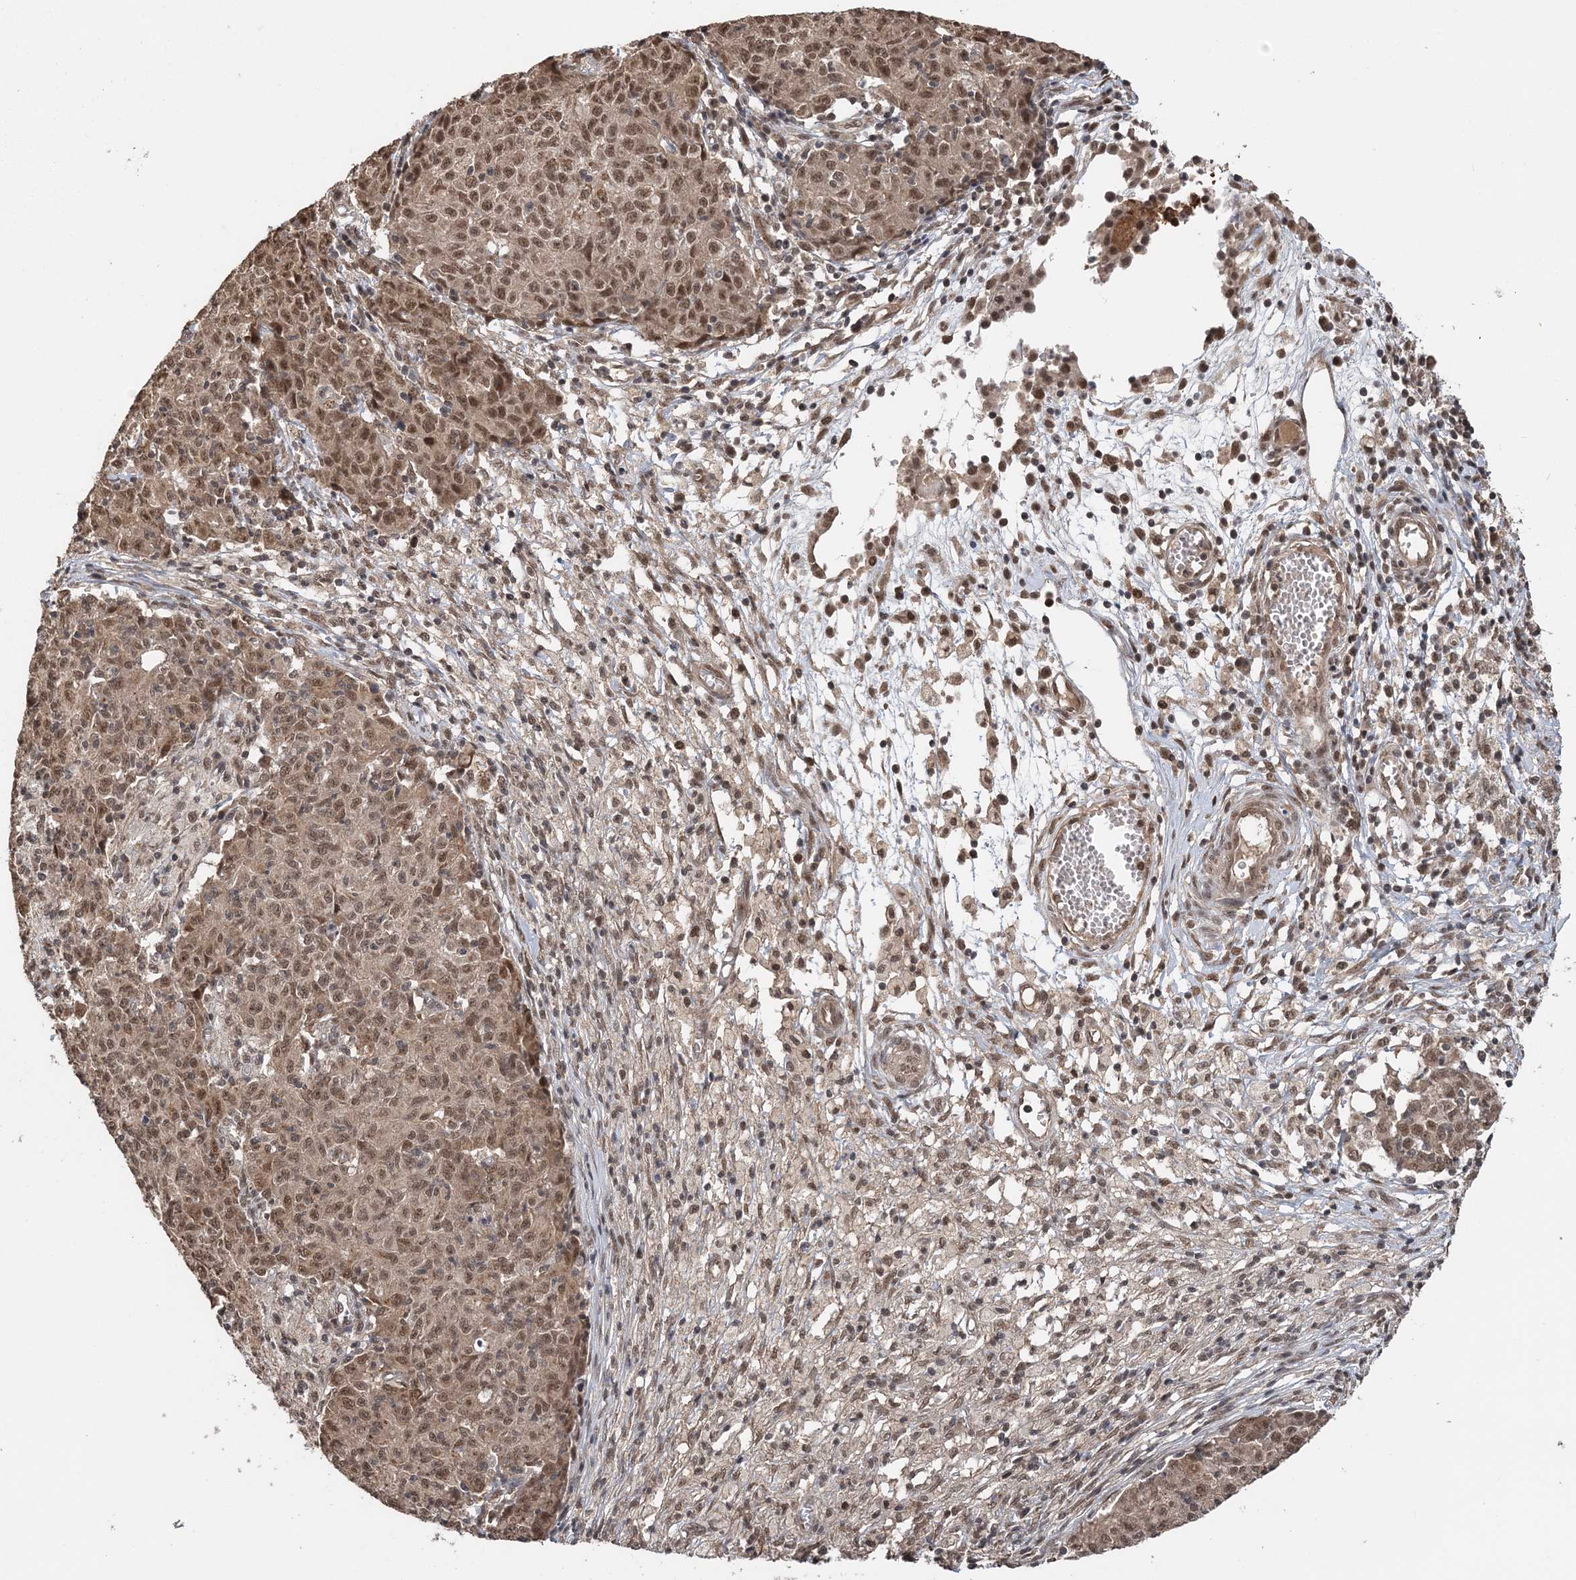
{"staining": {"intensity": "moderate", "quantity": ">75%", "location": "cytoplasmic/membranous,nuclear"}, "tissue": "ovarian cancer", "cell_type": "Tumor cells", "image_type": "cancer", "snomed": [{"axis": "morphology", "description": "Carcinoma, endometroid"}, {"axis": "topography", "description": "Ovary"}], "caption": "Ovarian endometroid carcinoma stained for a protein (brown) reveals moderate cytoplasmic/membranous and nuclear positive staining in about >75% of tumor cells.", "gene": "TSHZ2", "patient": {"sex": "female", "age": 42}}